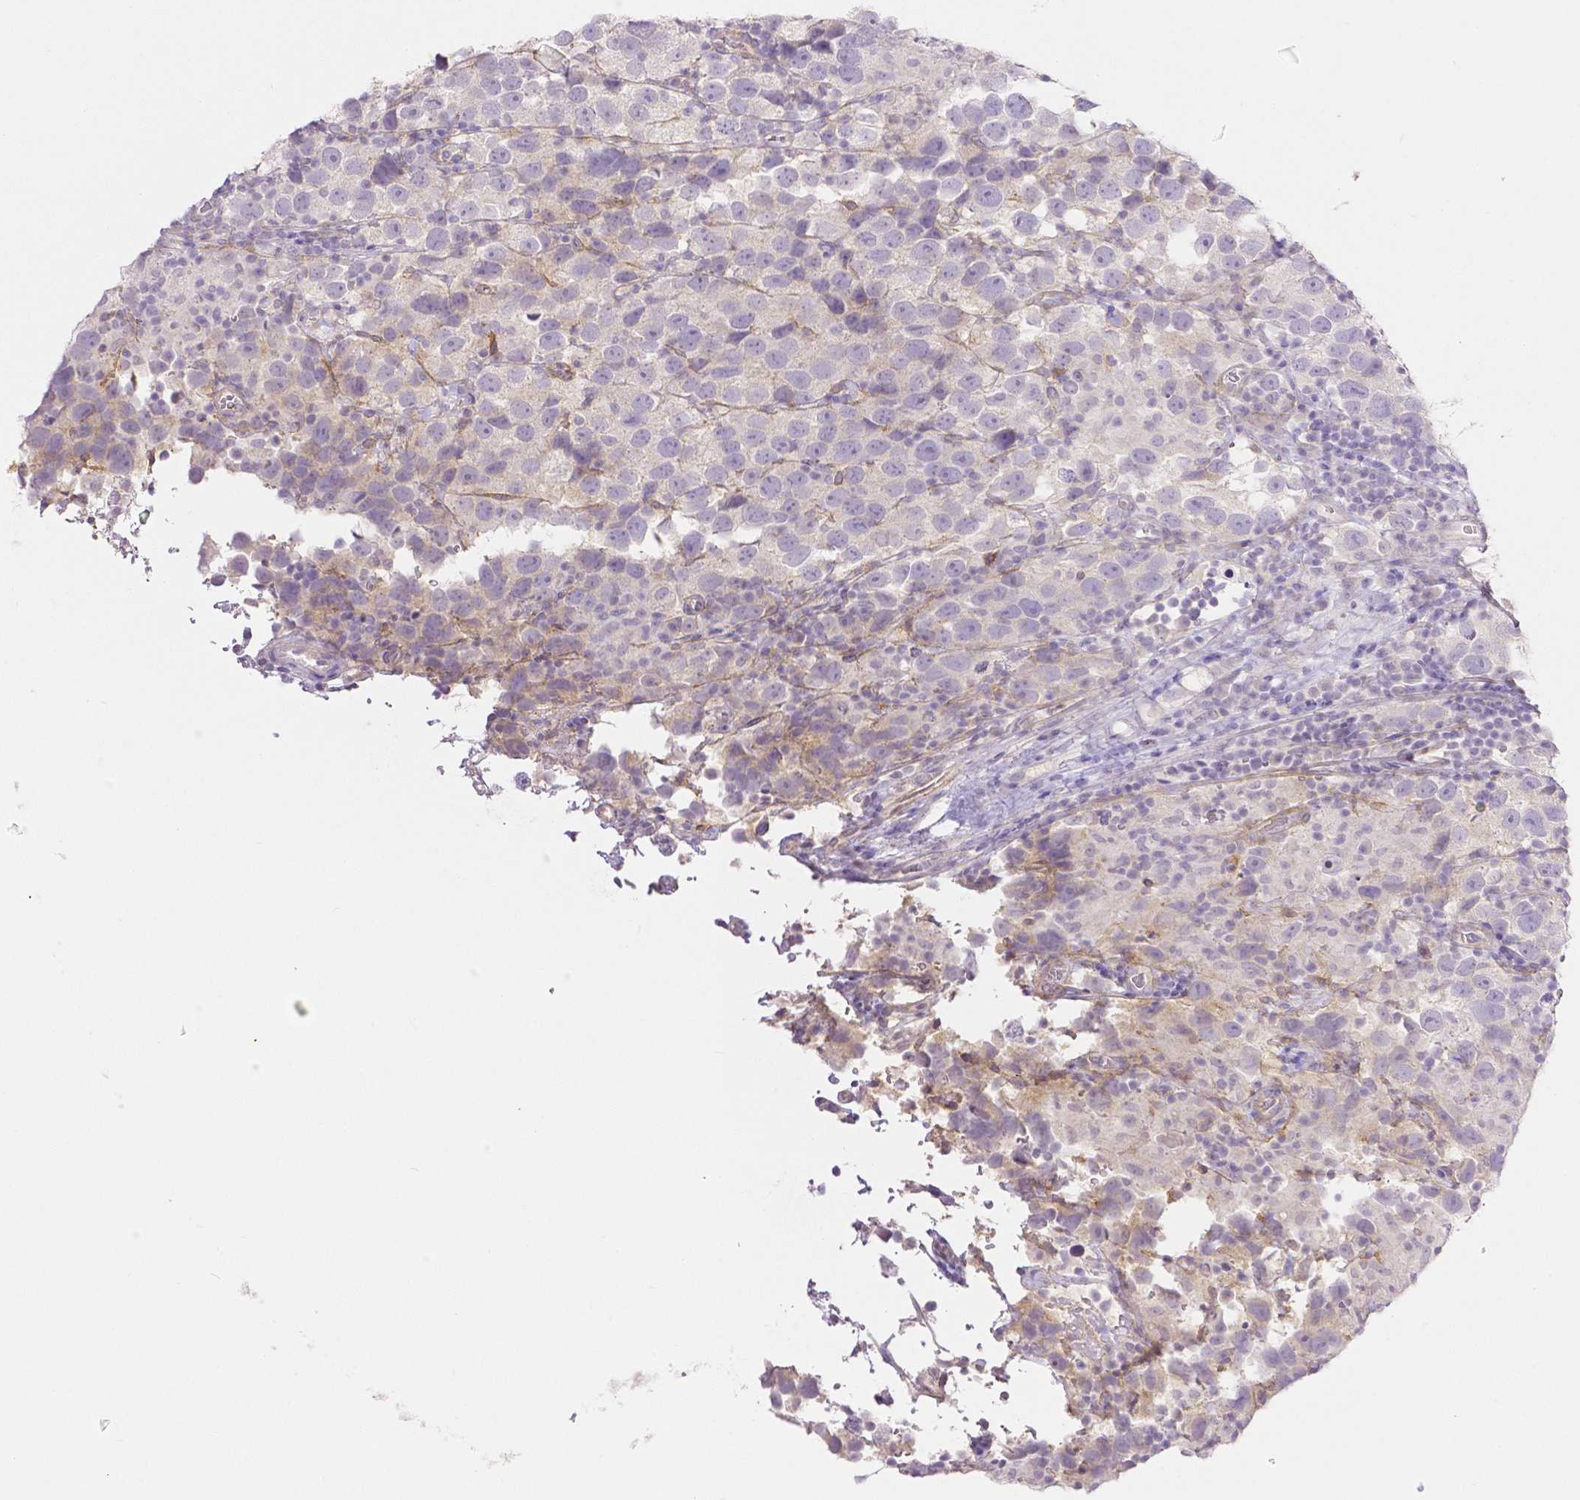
{"staining": {"intensity": "negative", "quantity": "none", "location": "none"}, "tissue": "testis cancer", "cell_type": "Tumor cells", "image_type": "cancer", "snomed": [{"axis": "morphology", "description": "Seminoma, NOS"}, {"axis": "topography", "description": "Testis"}], "caption": "This is a image of immunohistochemistry staining of testis cancer (seminoma), which shows no expression in tumor cells.", "gene": "THY1", "patient": {"sex": "male", "age": 26}}